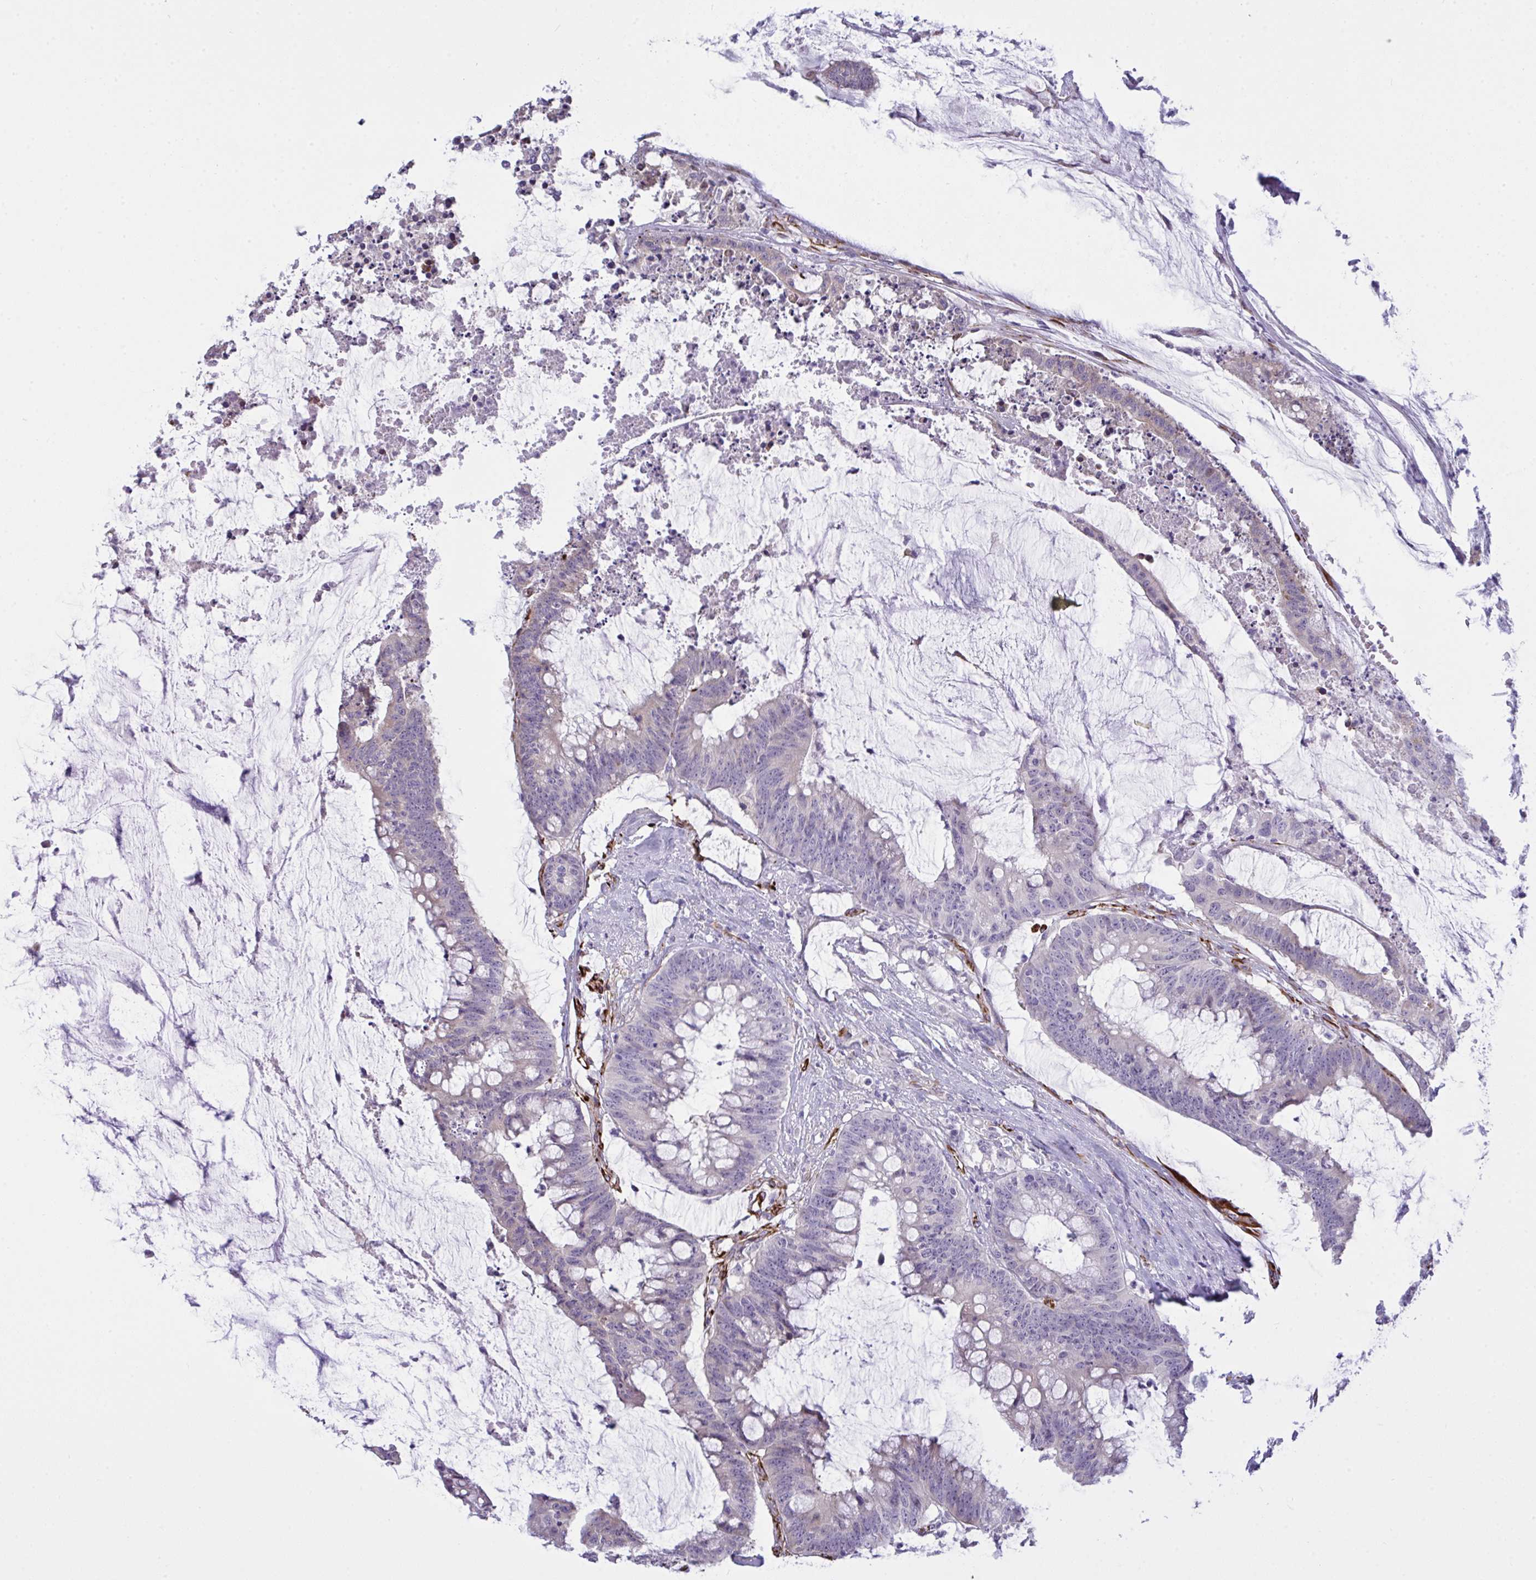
{"staining": {"intensity": "negative", "quantity": "none", "location": "none"}, "tissue": "colorectal cancer", "cell_type": "Tumor cells", "image_type": "cancer", "snomed": [{"axis": "morphology", "description": "Adenocarcinoma, NOS"}, {"axis": "topography", "description": "Colon"}], "caption": "A high-resolution micrograph shows IHC staining of colorectal adenocarcinoma, which demonstrates no significant expression in tumor cells.", "gene": "SLC35B1", "patient": {"sex": "male", "age": 62}}